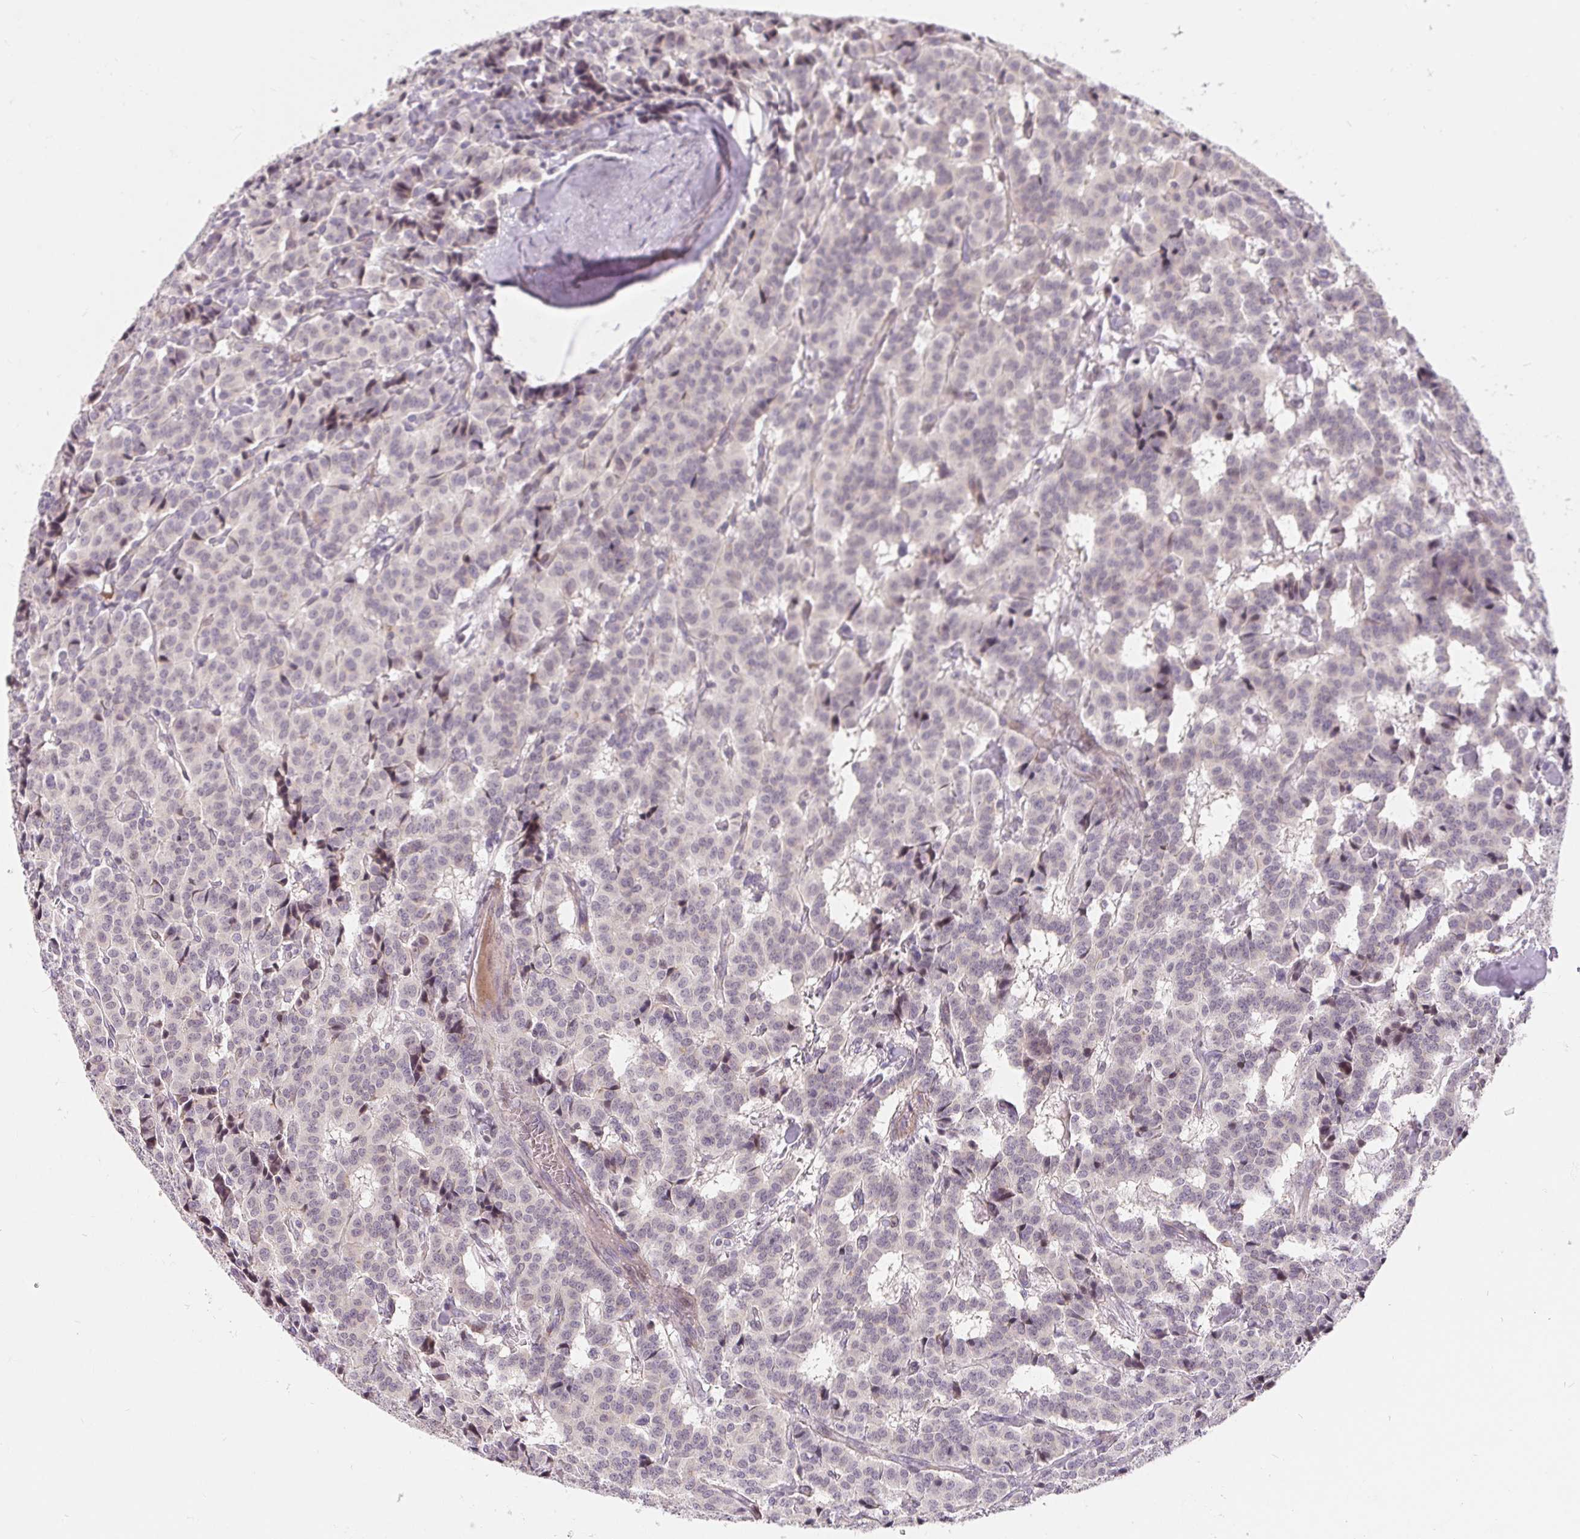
{"staining": {"intensity": "negative", "quantity": "none", "location": "none"}, "tissue": "carcinoid", "cell_type": "Tumor cells", "image_type": "cancer", "snomed": [{"axis": "morphology", "description": "Normal tissue, NOS"}, {"axis": "morphology", "description": "Carcinoid, malignant, NOS"}, {"axis": "topography", "description": "Lung"}], "caption": "Immunohistochemistry of human carcinoid (malignant) demonstrates no expression in tumor cells.", "gene": "NRG2", "patient": {"sex": "female", "age": 46}}